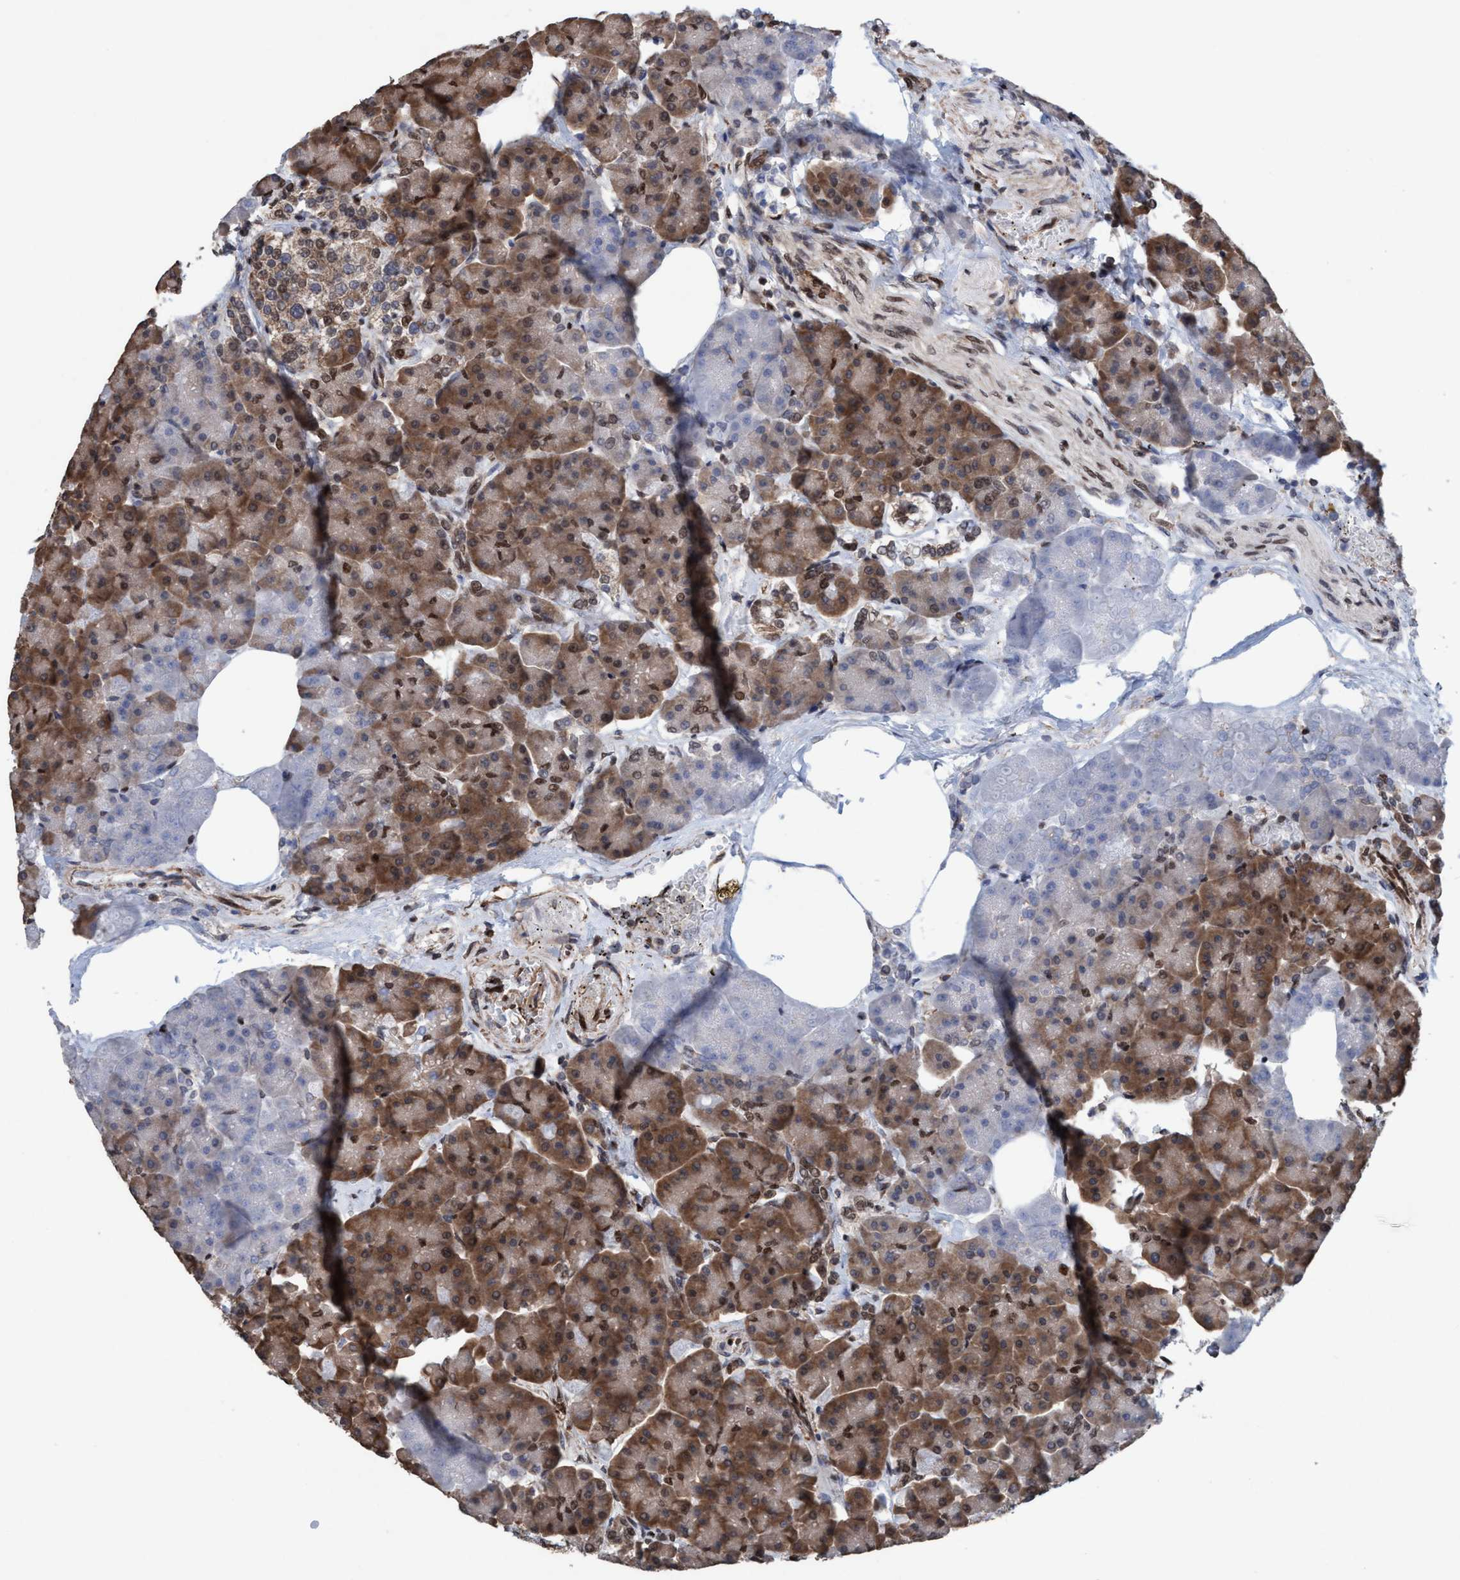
{"staining": {"intensity": "moderate", "quantity": ">75%", "location": "cytoplasmic/membranous,nuclear"}, "tissue": "pancreas", "cell_type": "Exocrine glandular cells", "image_type": "normal", "snomed": [{"axis": "morphology", "description": "Normal tissue, NOS"}, {"axis": "topography", "description": "Pancreas"}], "caption": "A brown stain labels moderate cytoplasmic/membranous,nuclear positivity of a protein in exocrine glandular cells of unremarkable pancreas. Using DAB (3,3'-diaminobenzidine) (brown) and hematoxylin (blue) stains, captured at high magnification using brightfield microscopy.", "gene": "METAP2", "patient": {"sex": "female", "age": 70}}